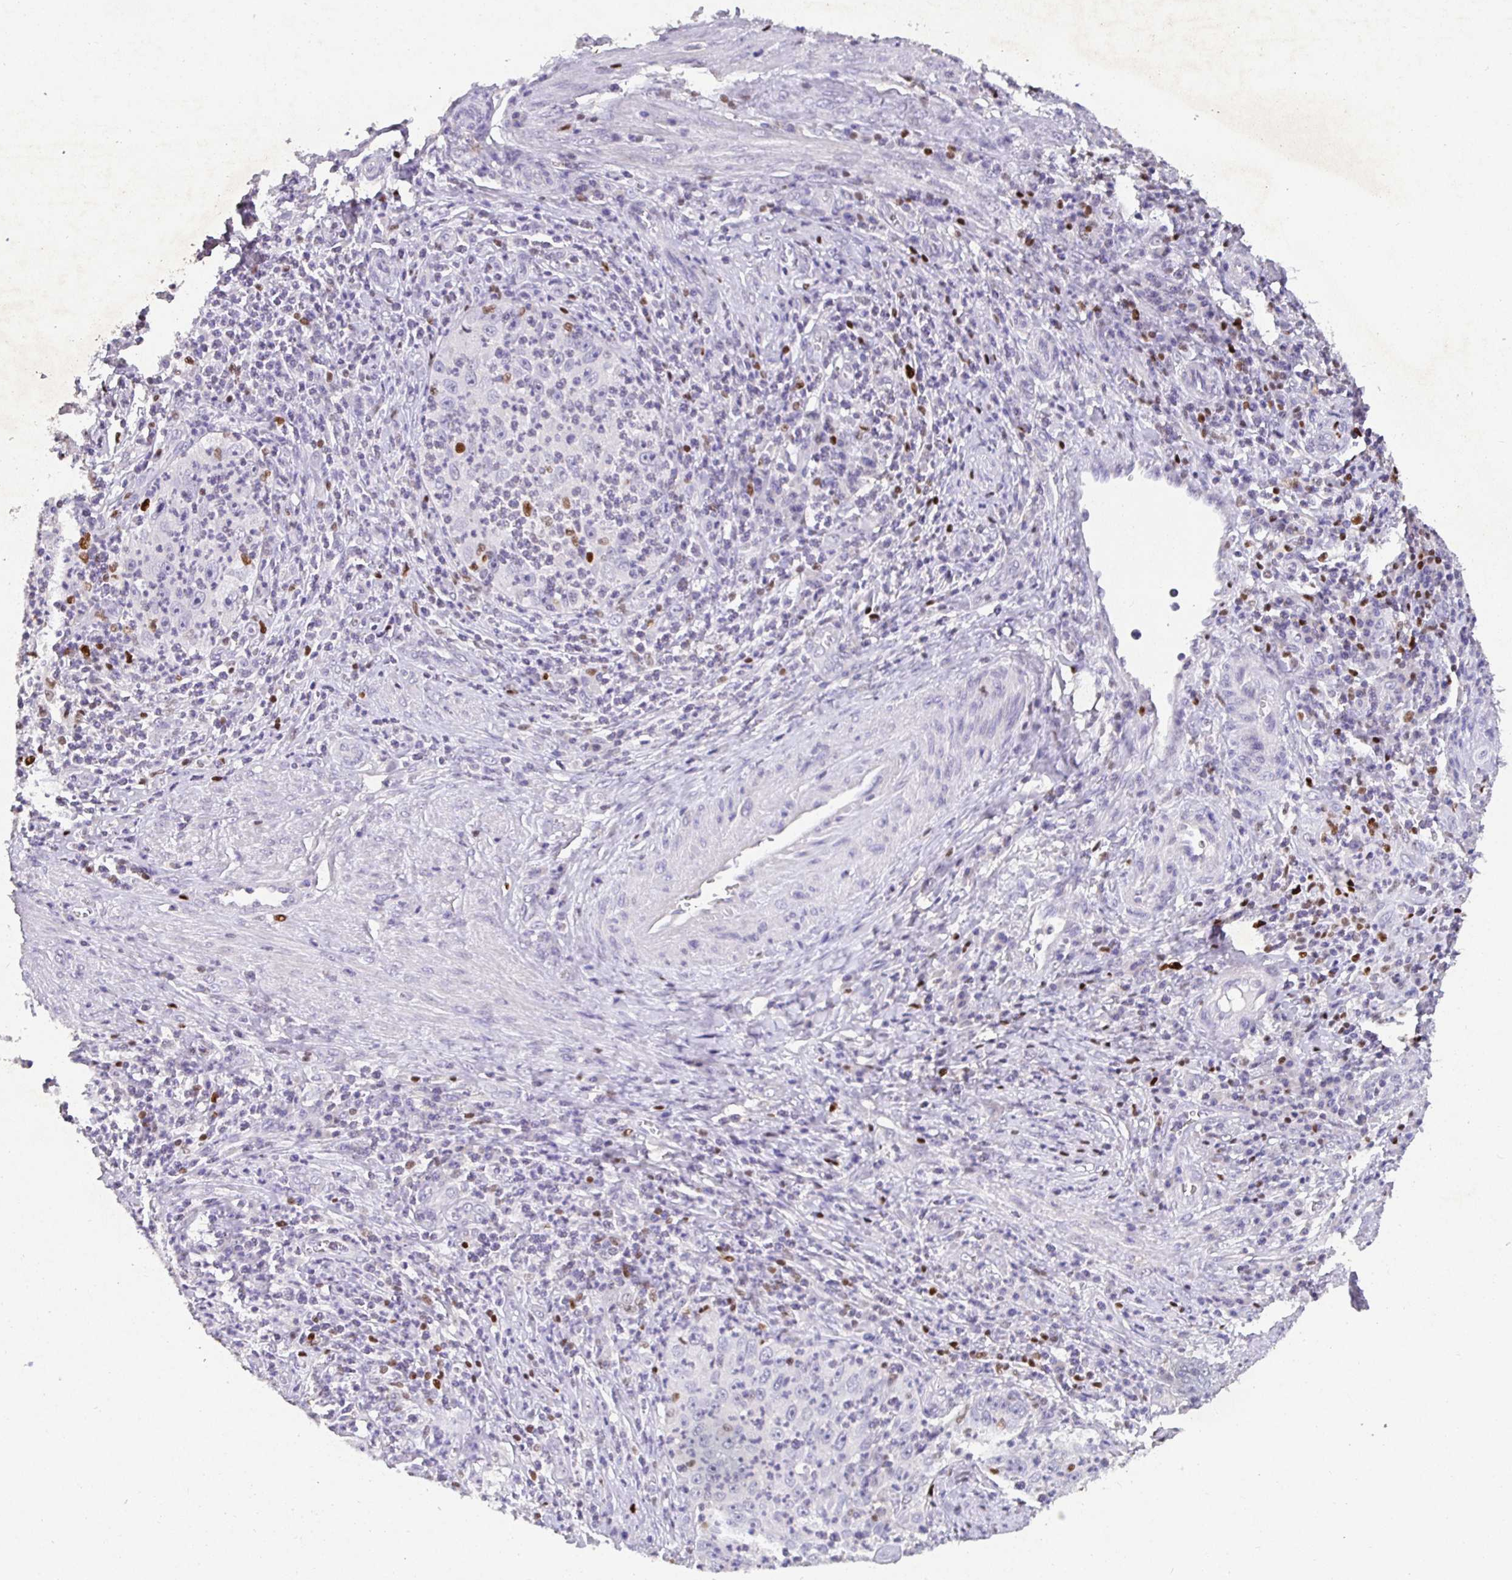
{"staining": {"intensity": "negative", "quantity": "none", "location": "none"}, "tissue": "cervical cancer", "cell_type": "Tumor cells", "image_type": "cancer", "snomed": [{"axis": "morphology", "description": "Squamous cell carcinoma, NOS"}, {"axis": "topography", "description": "Cervix"}], "caption": "Immunohistochemical staining of human squamous cell carcinoma (cervical) displays no significant staining in tumor cells.", "gene": "SATB1", "patient": {"sex": "female", "age": 30}}